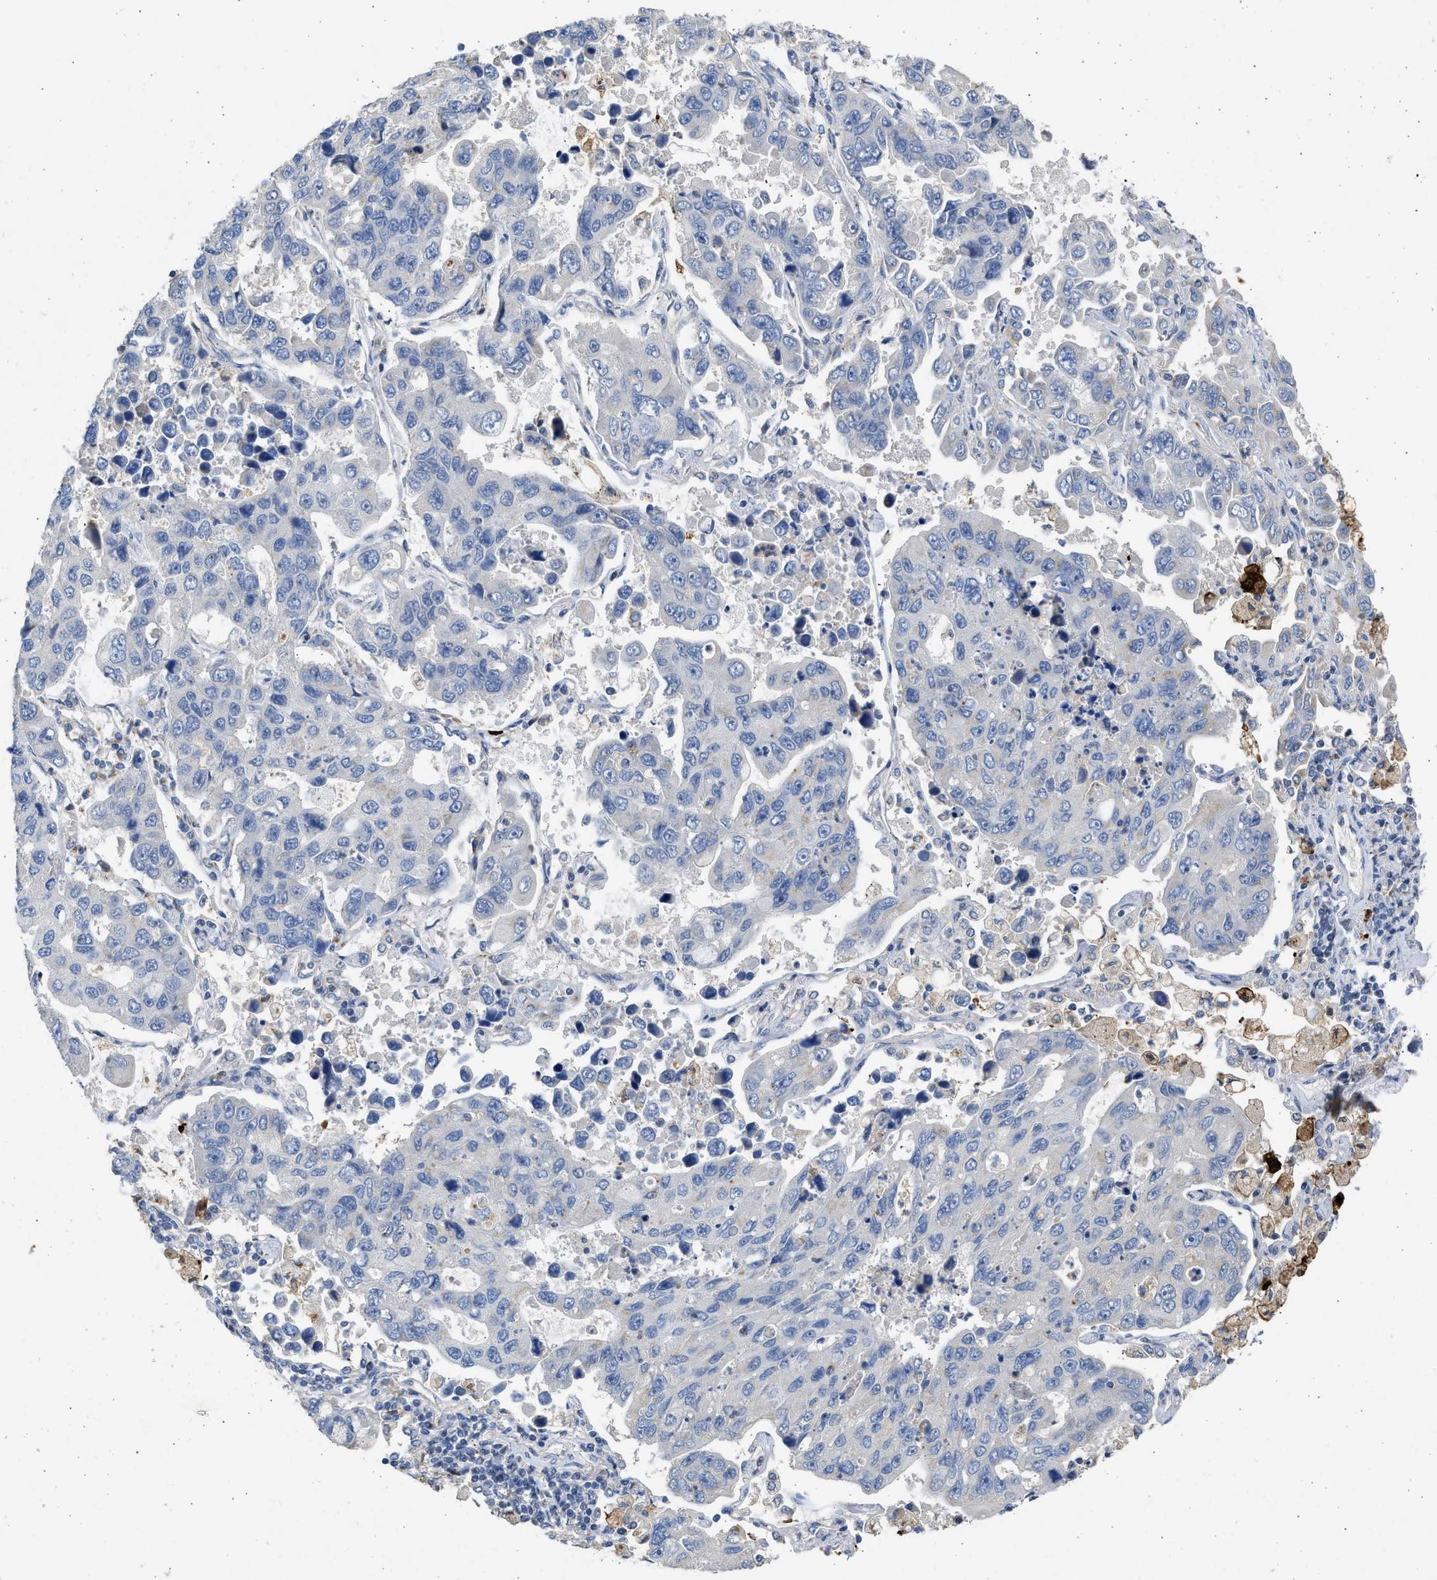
{"staining": {"intensity": "negative", "quantity": "none", "location": "none"}, "tissue": "lung cancer", "cell_type": "Tumor cells", "image_type": "cancer", "snomed": [{"axis": "morphology", "description": "Adenocarcinoma, NOS"}, {"axis": "topography", "description": "Lung"}], "caption": "This is an immunohistochemistry micrograph of lung cancer (adenocarcinoma). There is no positivity in tumor cells.", "gene": "IPO8", "patient": {"sex": "male", "age": 64}}